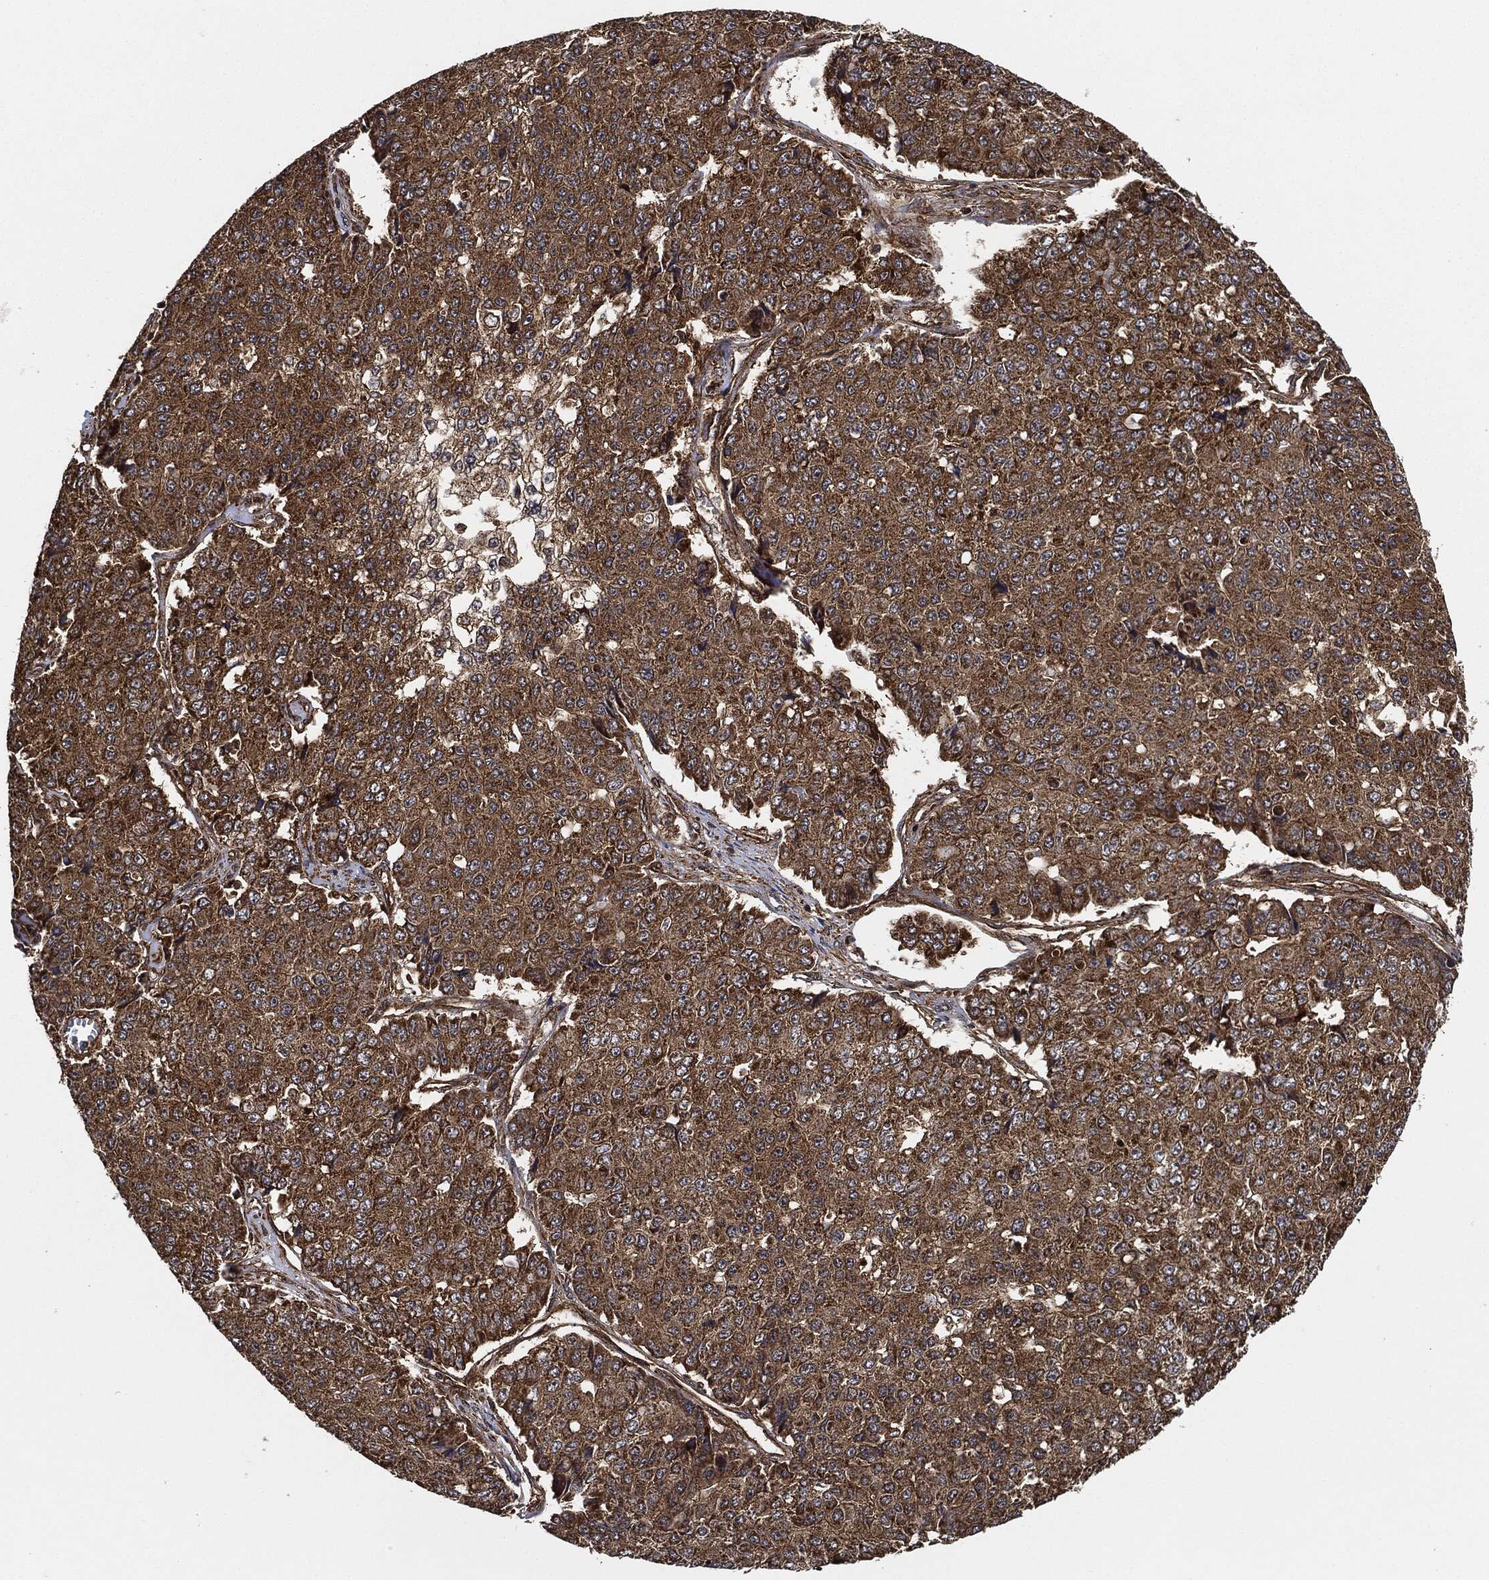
{"staining": {"intensity": "strong", "quantity": ">75%", "location": "cytoplasmic/membranous"}, "tissue": "pancreatic cancer", "cell_type": "Tumor cells", "image_type": "cancer", "snomed": [{"axis": "morphology", "description": "Normal tissue, NOS"}, {"axis": "morphology", "description": "Adenocarcinoma, NOS"}, {"axis": "topography", "description": "Pancreas"}, {"axis": "topography", "description": "Duodenum"}], "caption": "Human pancreatic cancer stained with a brown dye displays strong cytoplasmic/membranous positive positivity in approximately >75% of tumor cells.", "gene": "CEP290", "patient": {"sex": "male", "age": 50}}